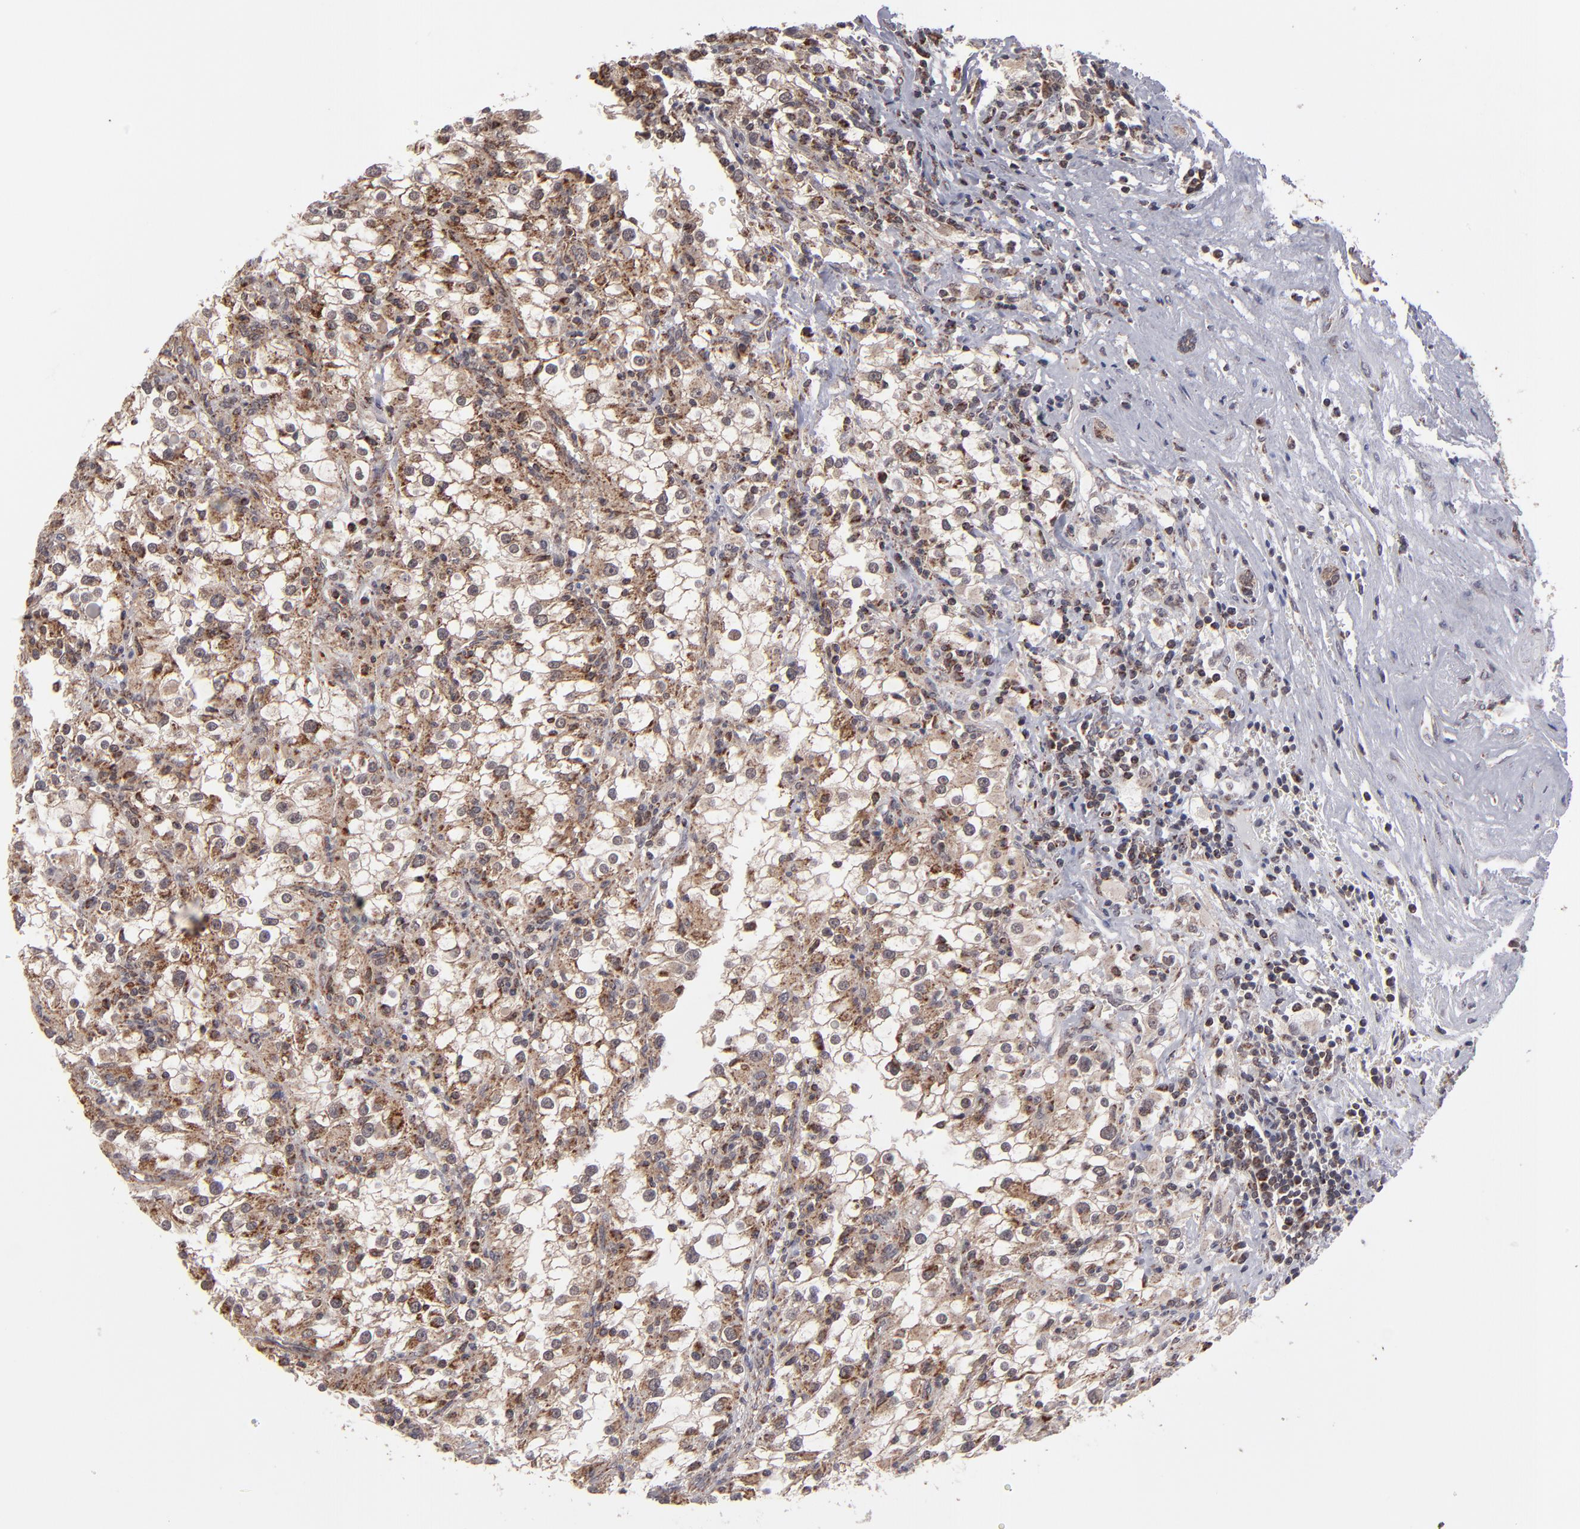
{"staining": {"intensity": "weak", "quantity": ">75%", "location": "cytoplasmic/membranous,nuclear"}, "tissue": "renal cancer", "cell_type": "Tumor cells", "image_type": "cancer", "snomed": [{"axis": "morphology", "description": "Adenocarcinoma, NOS"}, {"axis": "topography", "description": "Kidney"}], "caption": "The immunohistochemical stain highlights weak cytoplasmic/membranous and nuclear expression in tumor cells of renal adenocarcinoma tissue.", "gene": "SLC15A1", "patient": {"sex": "female", "age": 52}}